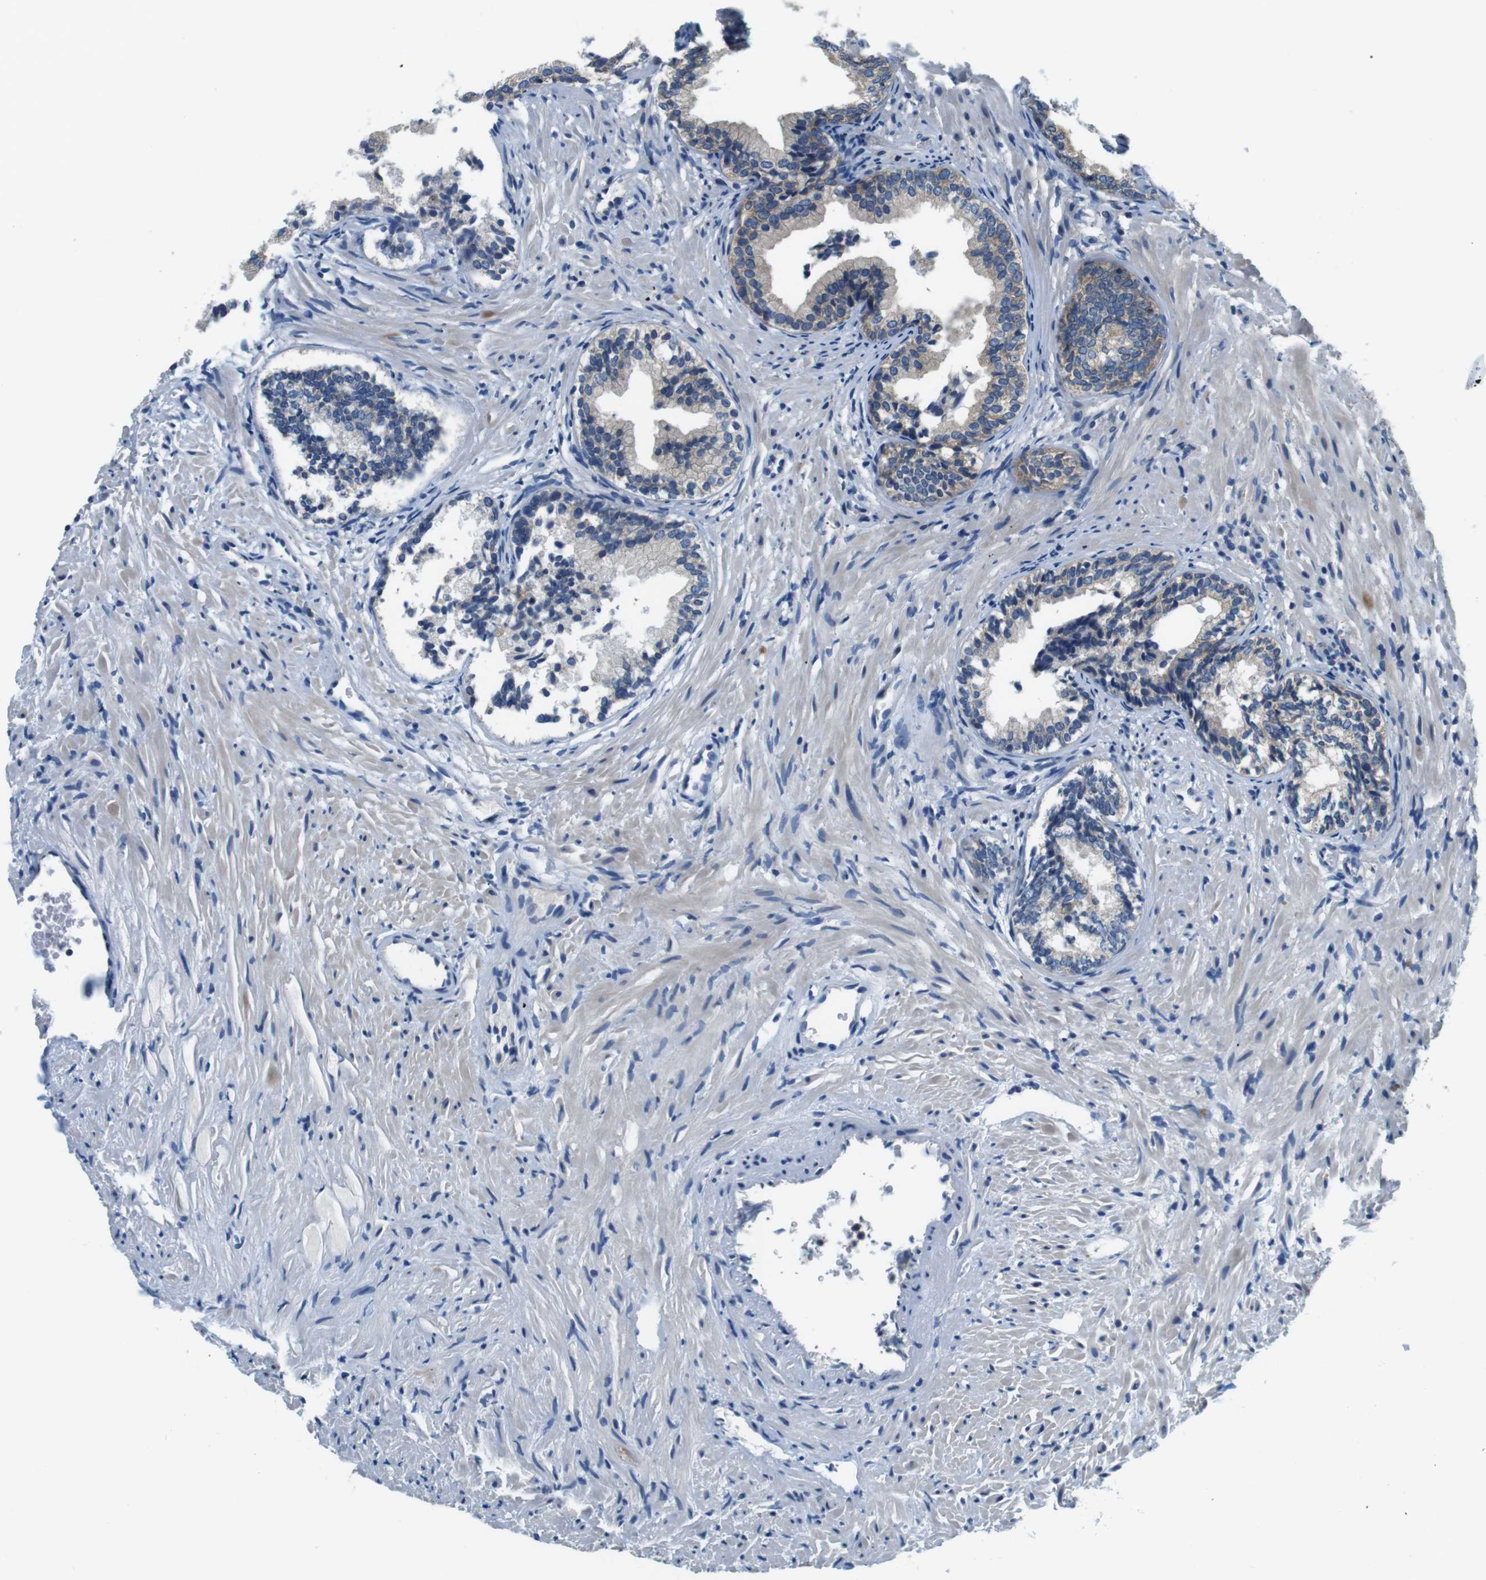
{"staining": {"intensity": "weak", "quantity": "25%-75%", "location": "cytoplasmic/membranous"}, "tissue": "prostate", "cell_type": "Glandular cells", "image_type": "normal", "snomed": [{"axis": "morphology", "description": "Normal tissue, NOS"}, {"axis": "topography", "description": "Prostate"}], "caption": "The photomicrograph reveals staining of normal prostate, revealing weak cytoplasmic/membranous protein expression (brown color) within glandular cells.", "gene": "DENND4C", "patient": {"sex": "male", "age": 76}}